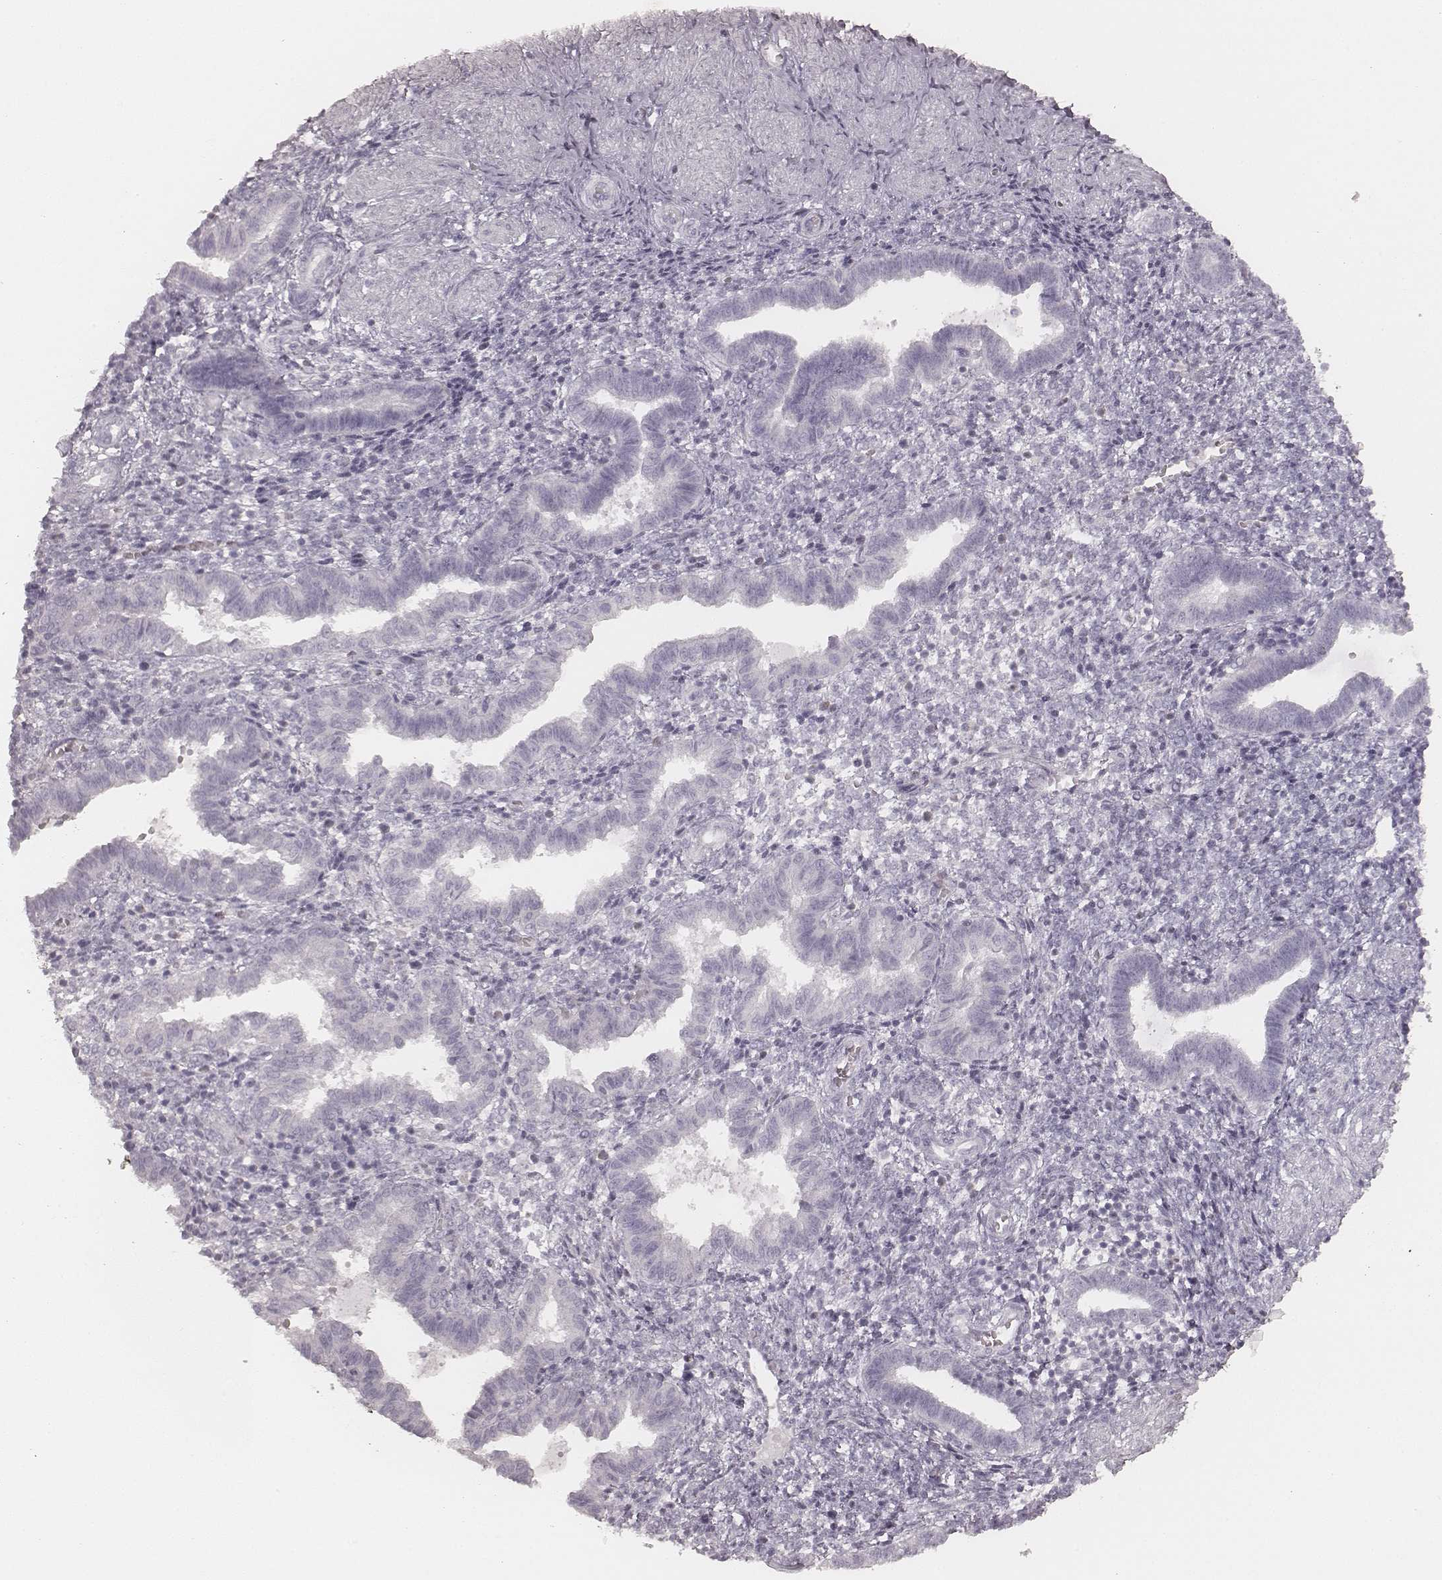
{"staining": {"intensity": "negative", "quantity": "none", "location": "none"}, "tissue": "endometrium", "cell_type": "Cells in endometrial stroma", "image_type": "normal", "snomed": [{"axis": "morphology", "description": "Normal tissue, NOS"}, {"axis": "topography", "description": "Endometrium"}], "caption": "The image shows no significant staining in cells in endometrial stroma of endometrium.", "gene": "KRT72", "patient": {"sex": "female", "age": 37}}